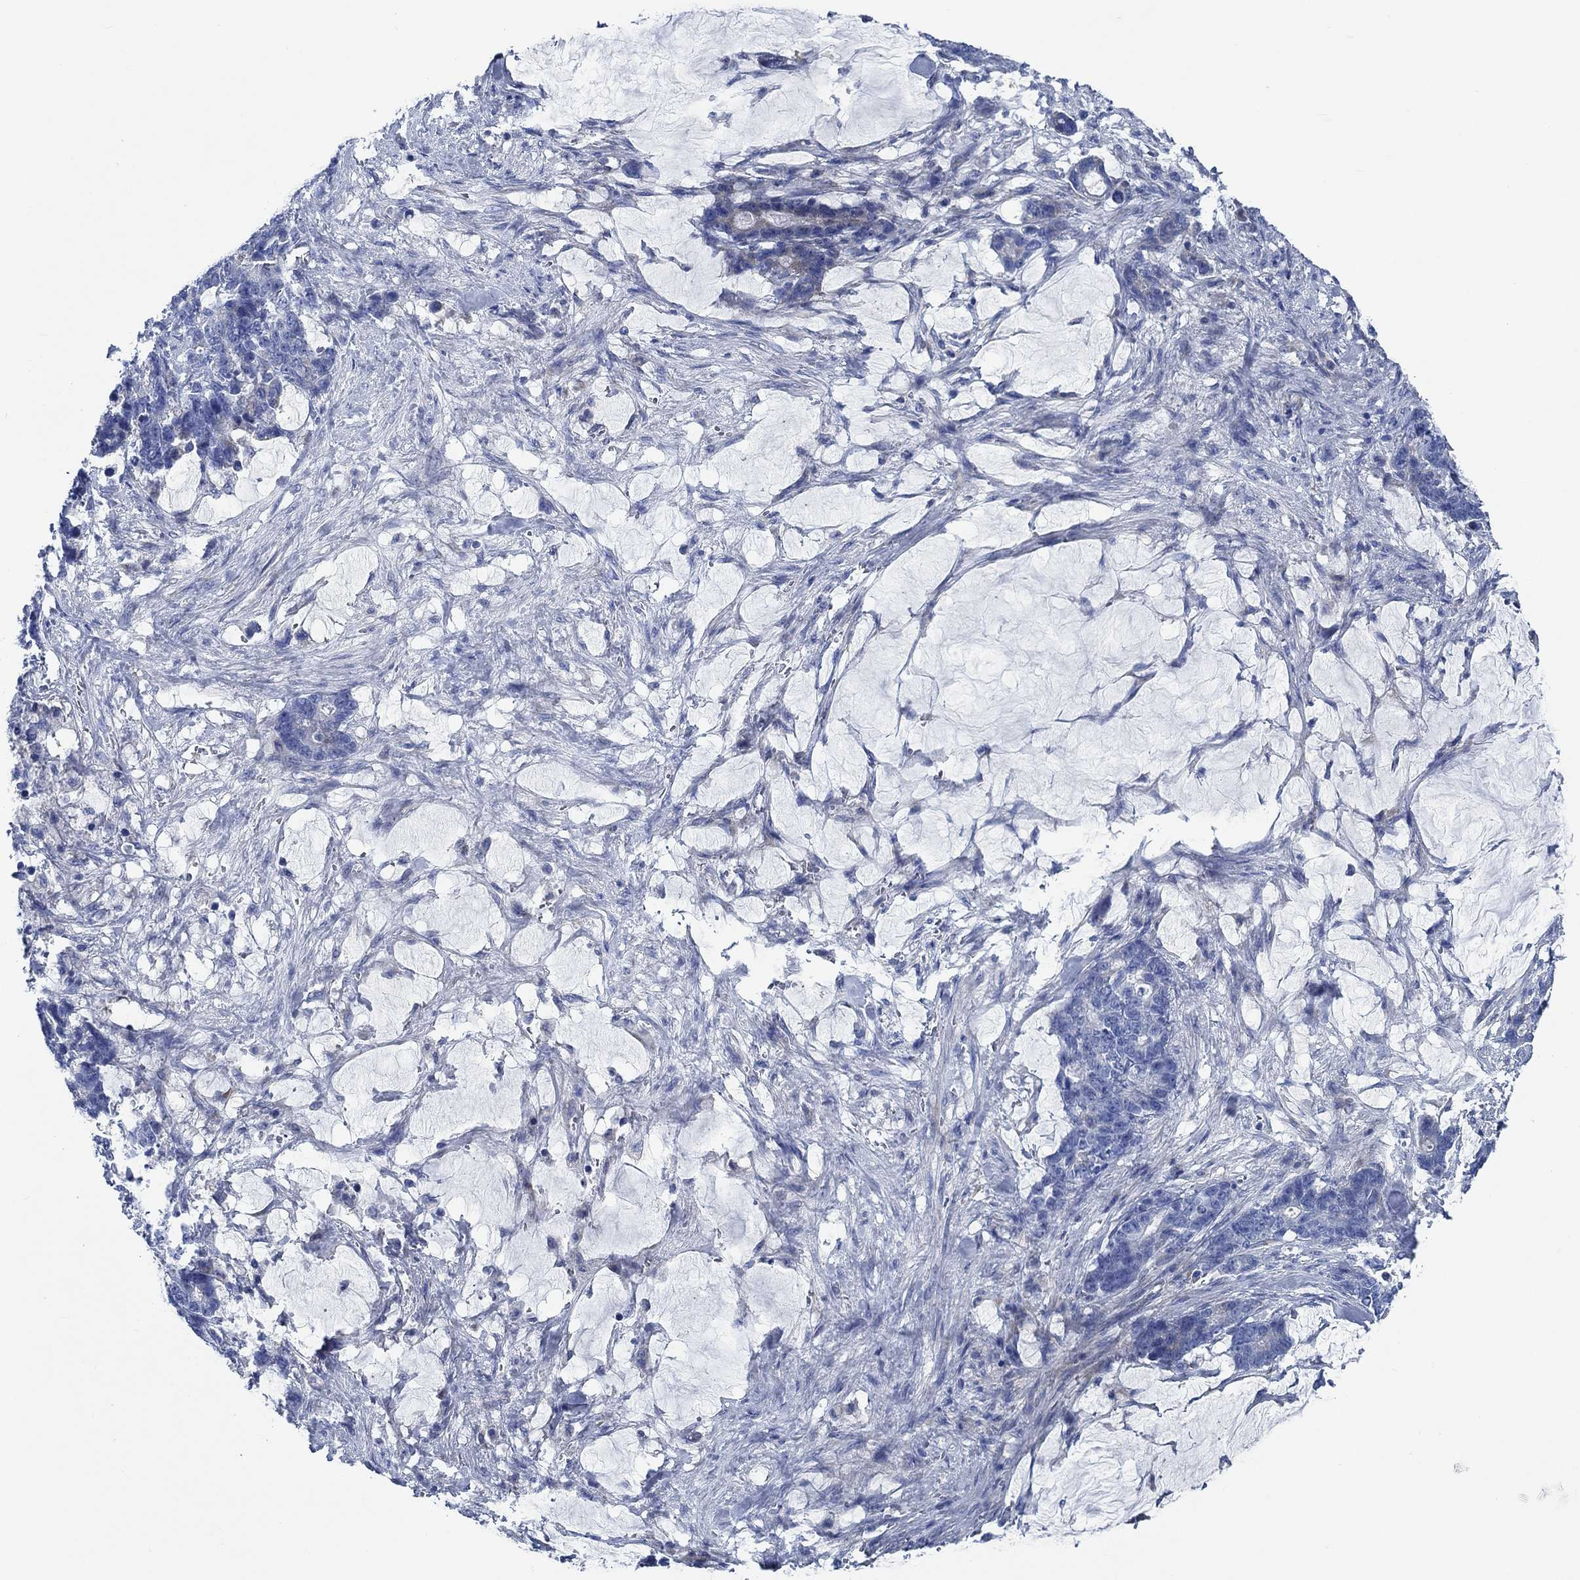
{"staining": {"intensity": "negative", "quantity": "none", "location": "none"}, "tissue": "stomach cancer", "cell_type": "Tumor cells", "image_type": "cancer", "snomed": [{"axis": "morphology", "description": "Normal tissue, NOS"}, {"axis": "morphology", "description": "Adenocarcinoma, NOS"}, {"axis": "topography", "description": "Stomach"}], "caption": "Tumor cells show no significant positivity in stomach adenocarcinoma.", "gene": "SVEP1", "patient": {"sex": "female", "age": 64}}